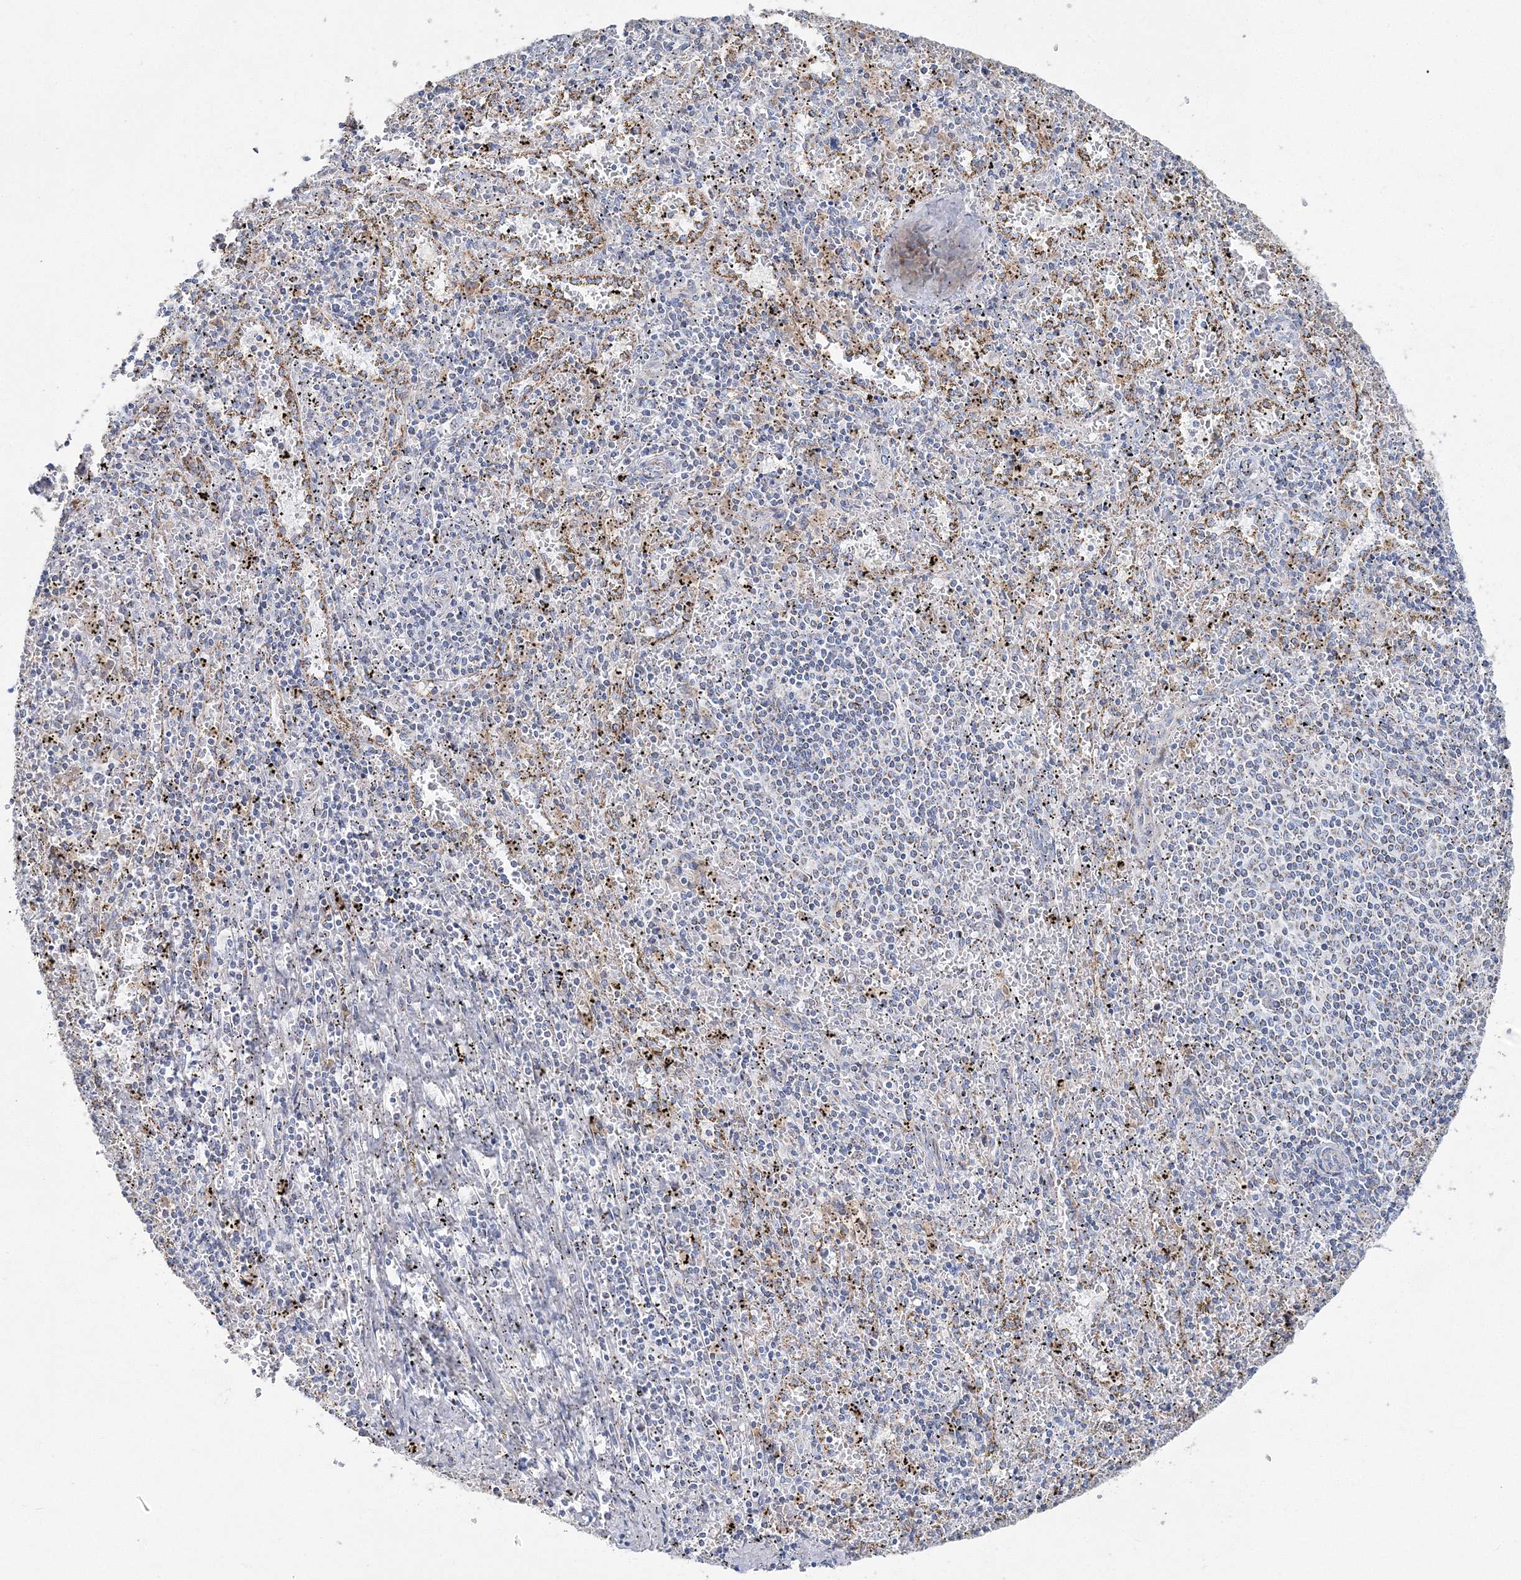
{"staining": {"intensity": "negative", "quantity": "none", "location": "none"}, "tissue": "spleen", "cell_type": "Cells in red pulp", "image_type": "normal", "snomed": [{"axis": "morphology", "description": "Normal tissue, NOS"}, {"axis": "topography", "description": "Spleen"}], "caption": "IHC image of benign spleen: spleen stained with DAB (3,3'-diaminobenzidine) exhibits no significant protein staining in cells in red pulp.", "gene": "HIBCH", "patient": {"sex": "male", "age": 11}}